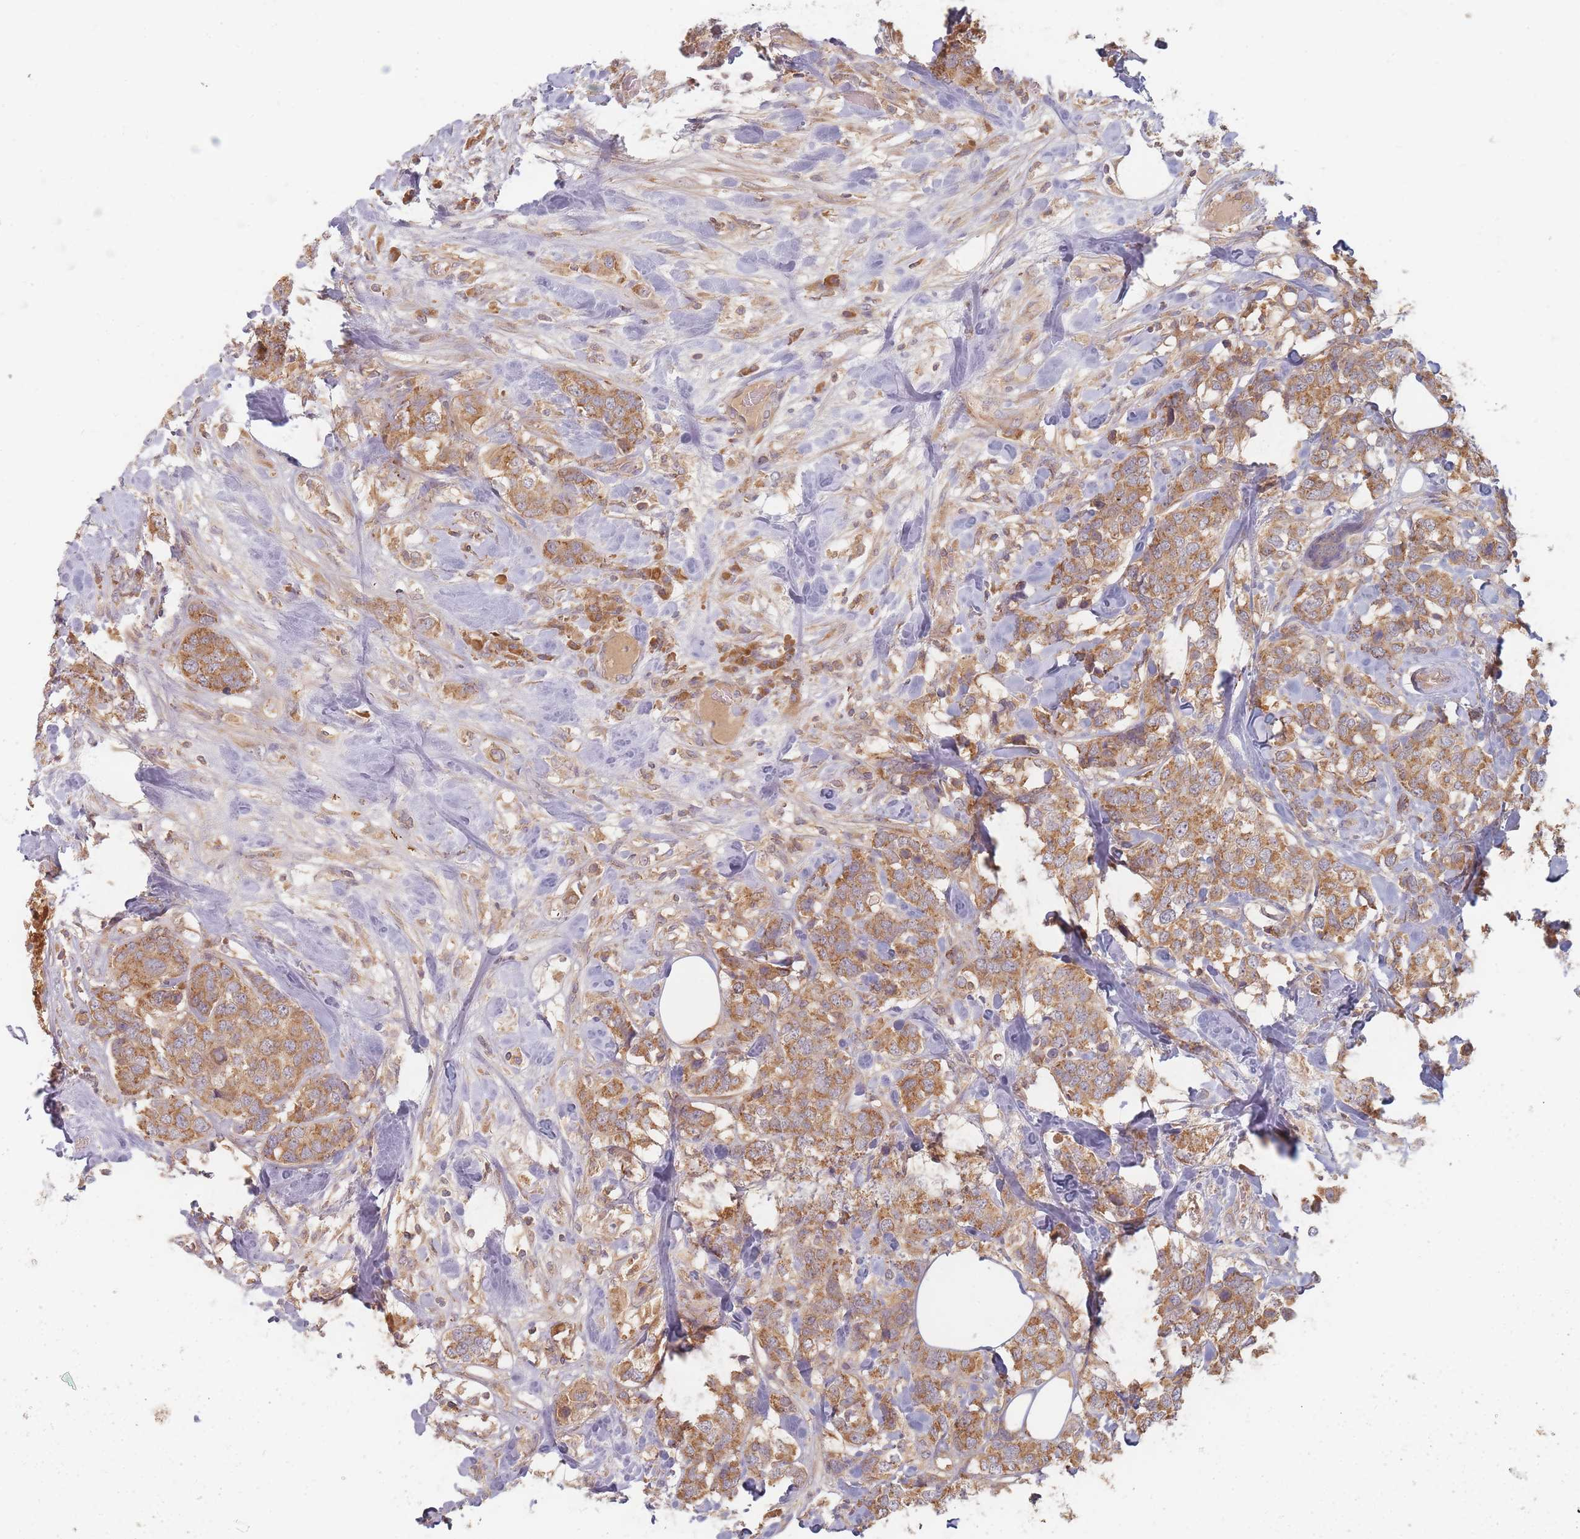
{"staining": {"intensity": "moderate", "quantity": ">75%", "location": "cytoplasmic/membranous"}, "tissue": "breast cancer", "cell_type": "Tumor cells", "image_type": "cancer", "snomed": [{"axis": "morphology", "description": "Lobular carcinoma"}, {"axis": "topography", "description": "Breast"}], "caption": "High-power microscopy captured an immunohistochemistry (IHC) image of breast cancer, revealing moderate cytoplasmic/membranous positivity in about >75% of tumor cells.", "gene": "SLC35F3", "patient": {"sex": "female", "age": 59}}